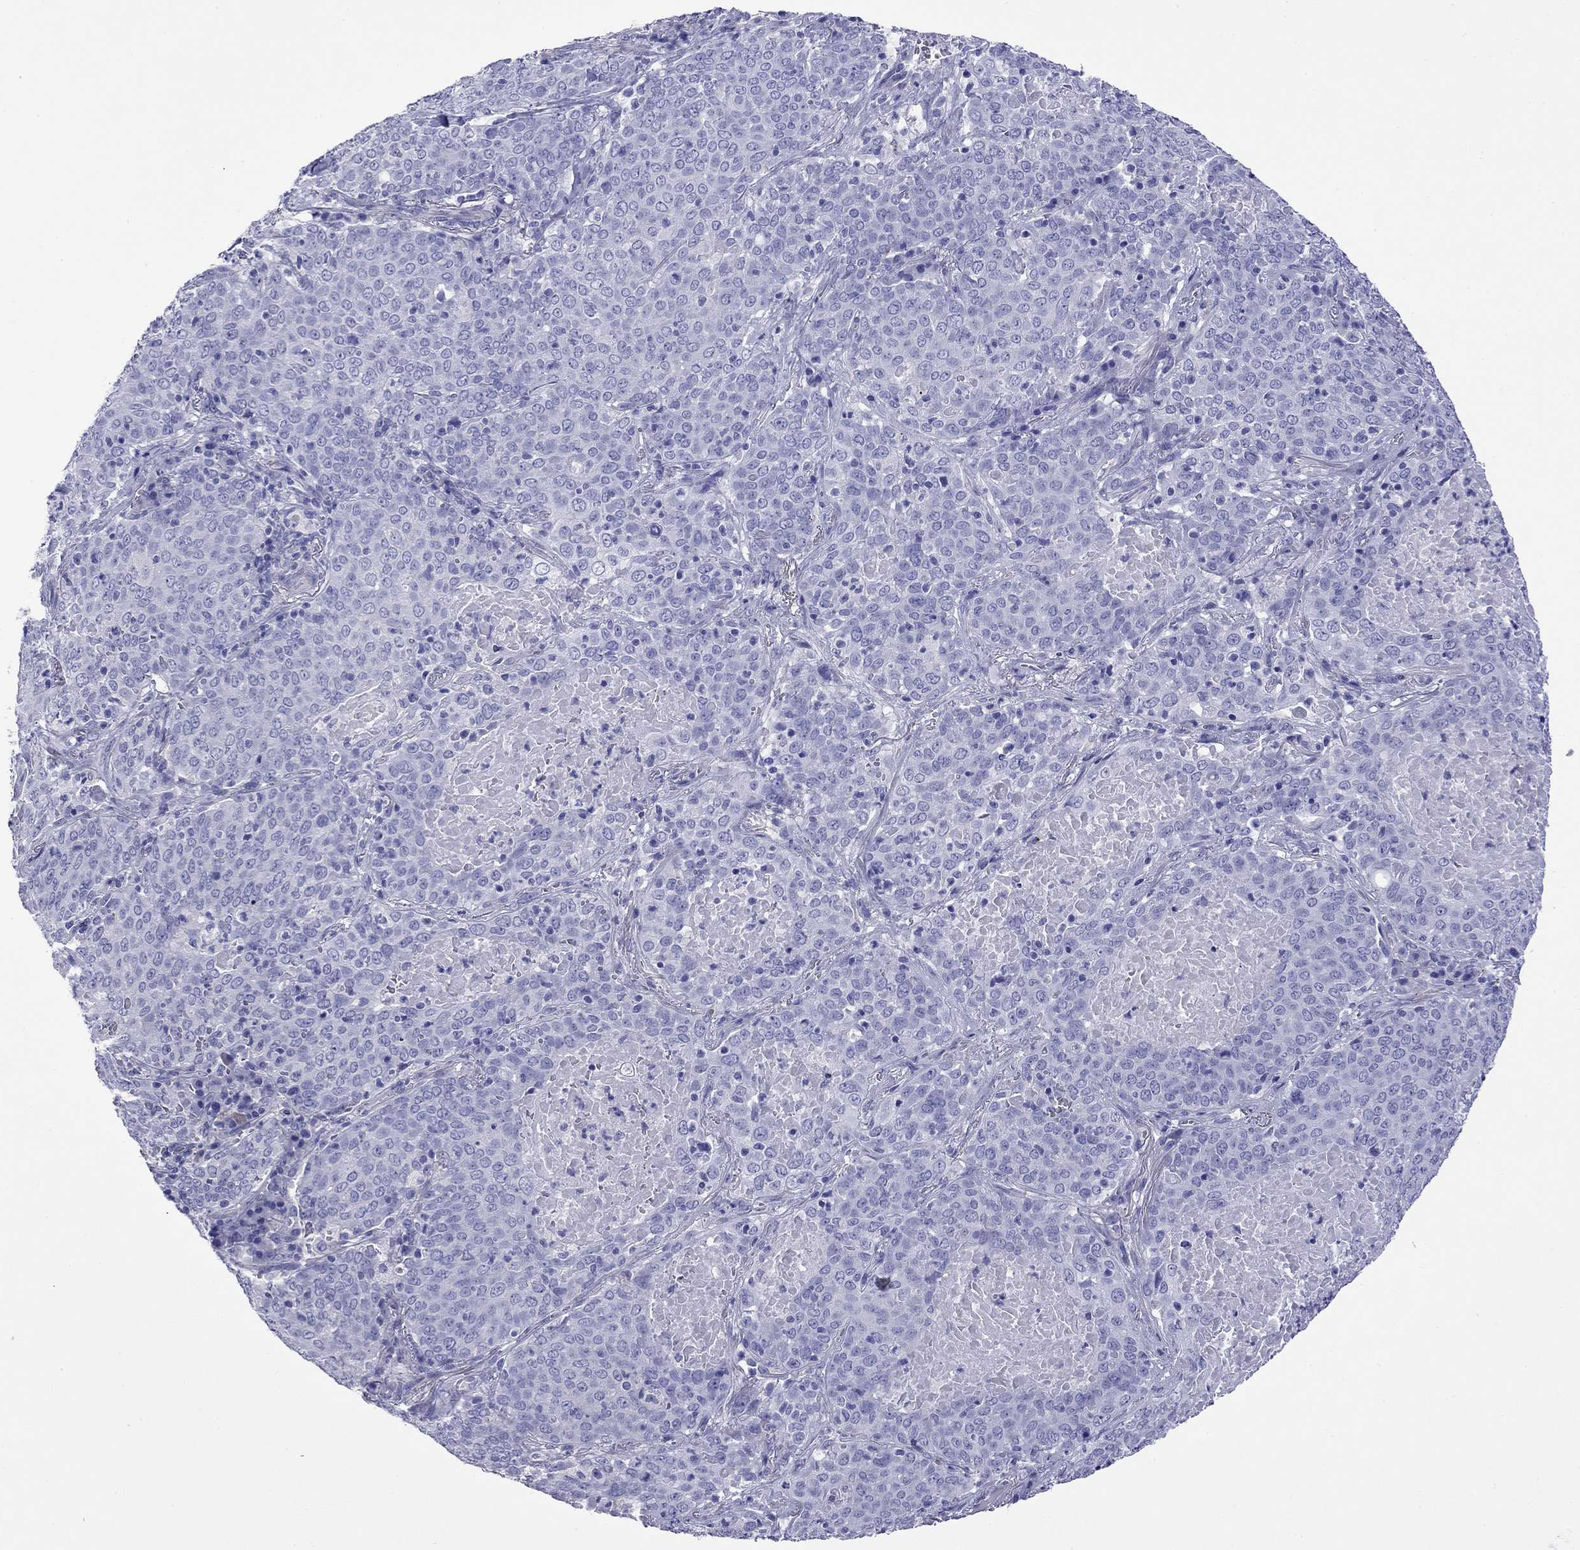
{"staining": {"intensity": "negative", "quantity": "none", "location": "none"}, "tissue": "lung cancer", "cell_type": "Tumor cells", "image_type": "cancer", "snomed": [{"axis": "morphology", "description": "Squamous cell carcinoma, NOS"}, {"axis": "topography", "description": "Lung"}], "caption": "DAB immunohistochemical staining of lung cancer (squamous cell carcinoma) shows no significant positivity in tumor cells.", "gene": "KIAA2012", "patient": {"sex": "male", "age": 82}}